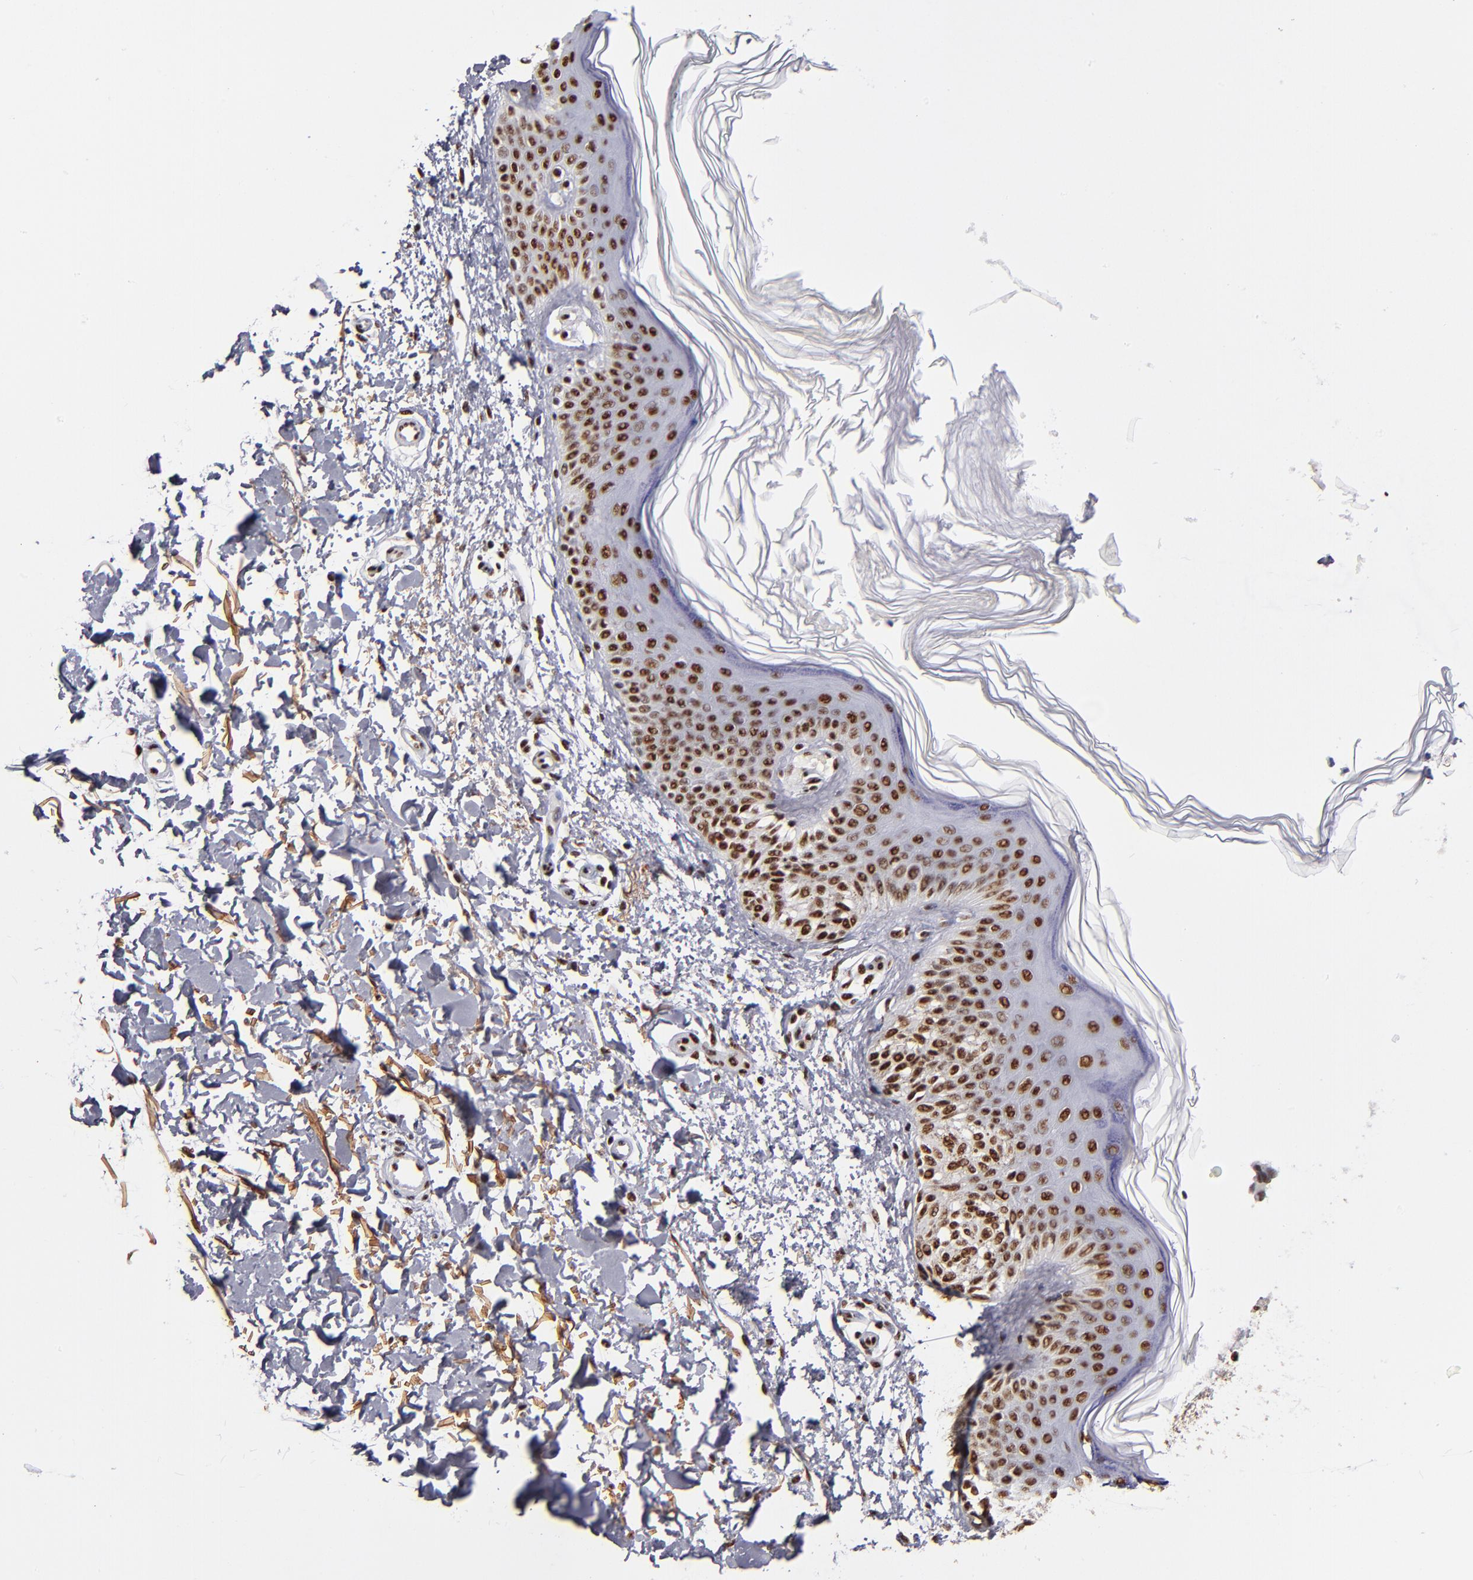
{"staining": {"intensity": "strong", "quantity": ">75%", "location": "nuclear"}, "tissue": "melanoma", "cell_type": "Tumor cells", "image_type": "cancer", "snomed": [{"axis": "morphology", "description": "Normal tissue, NOS"}, {"axis": "morphology", "description": "Malignant melanoma, NOS"}, {"axis": "topography", "description": "Skin"}], "caption": "Malignant melanoma tissue demonstrates strong nuclear expression in about >75% of tumor cells", "gene": "MN1", "patient": {"sex": "male", "age": 83}}